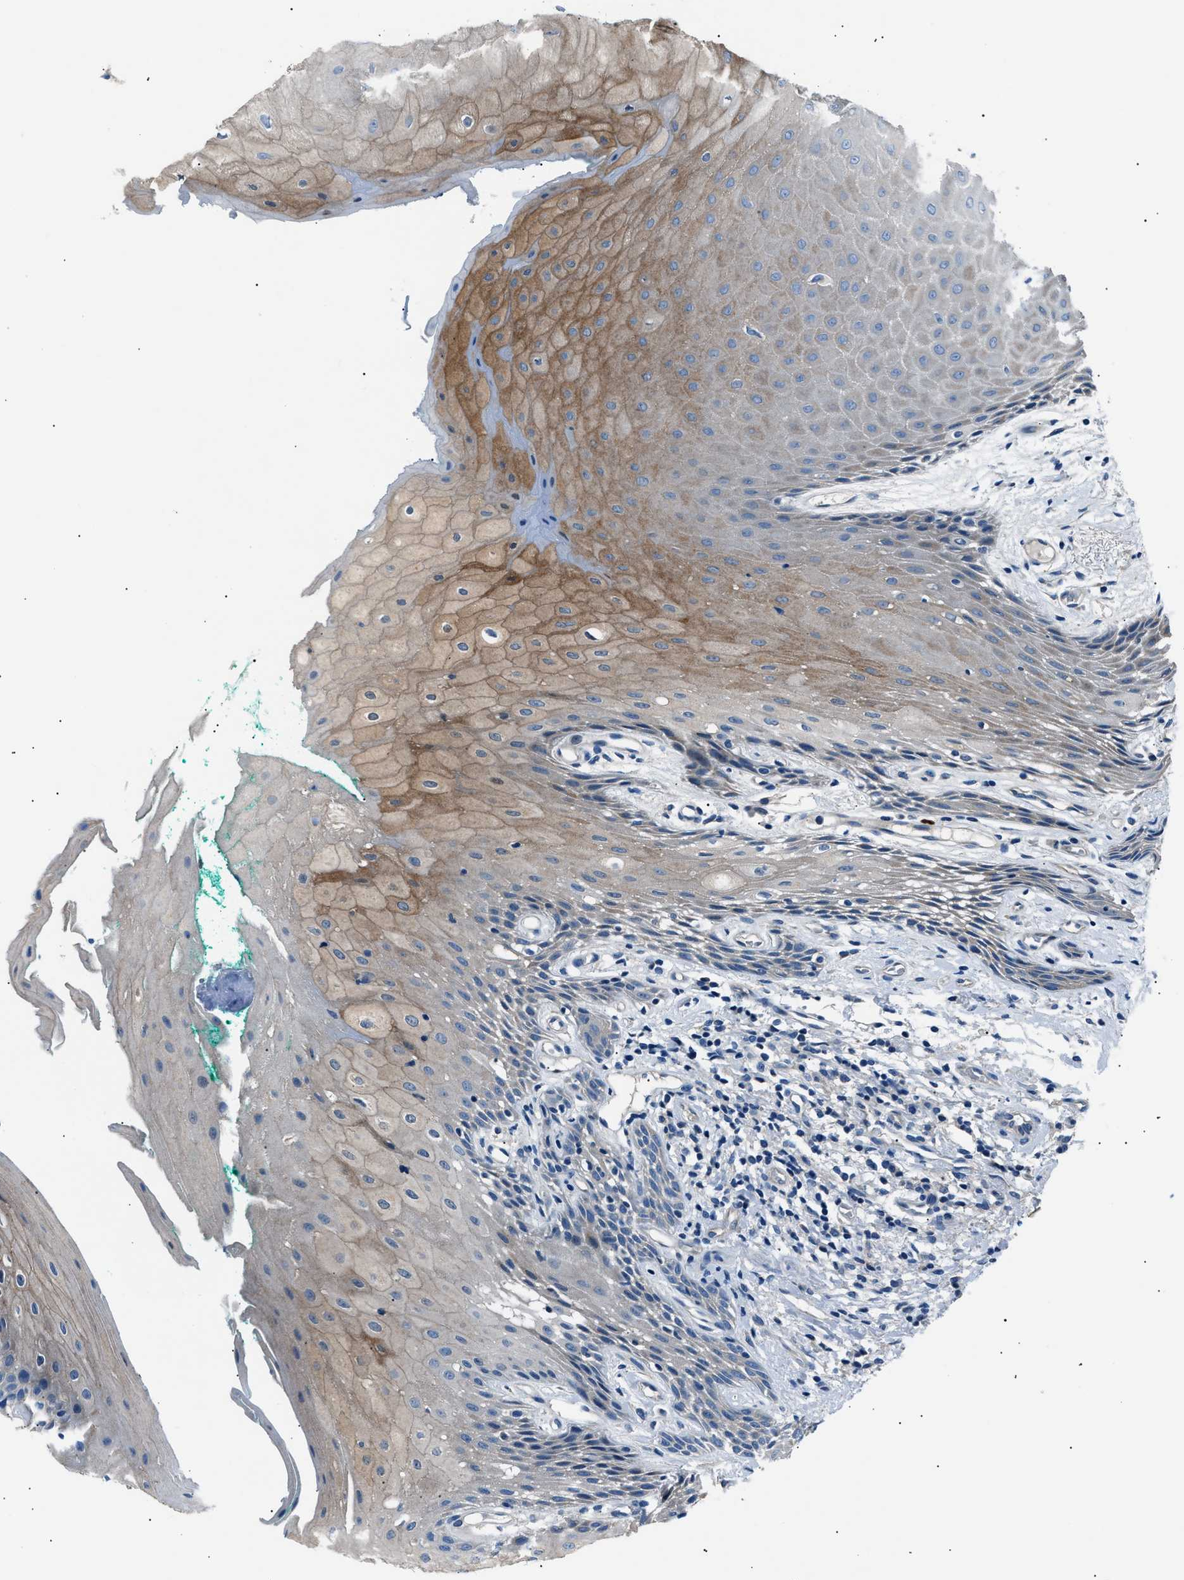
{"staining": {"intensity": "moderate", "quantity": "25%-75%", "location": "cytoplasmic/membranous"}, "tissue": "oral mucosa", "cell_type": "Squamous epithelial cells", "image_type": "normal", "snomed": [{"axis": "morphology", "description": "Normal tissue, NOS"}, {"axis": "morphology", "description": "Squamous cell carcinoma, NOS"}, {"axis": "topography", "description": "Oral tissue"}, {"axis": "topography", "description": "Salivary gland"}, {"axis": "topography", "description": "Head-Neck"}], "caption": "This photomicrograph reveals normal oral mucosa stained with immunohistochemistry to label a protein in brown. The cytoplasmic/membranous of squamous epithelial cells show moderate positivity for the protein. Nuclei are counter-stained blue.", "gene": "LRRC37B", "patient": {"sex": "female", "age": 62}}